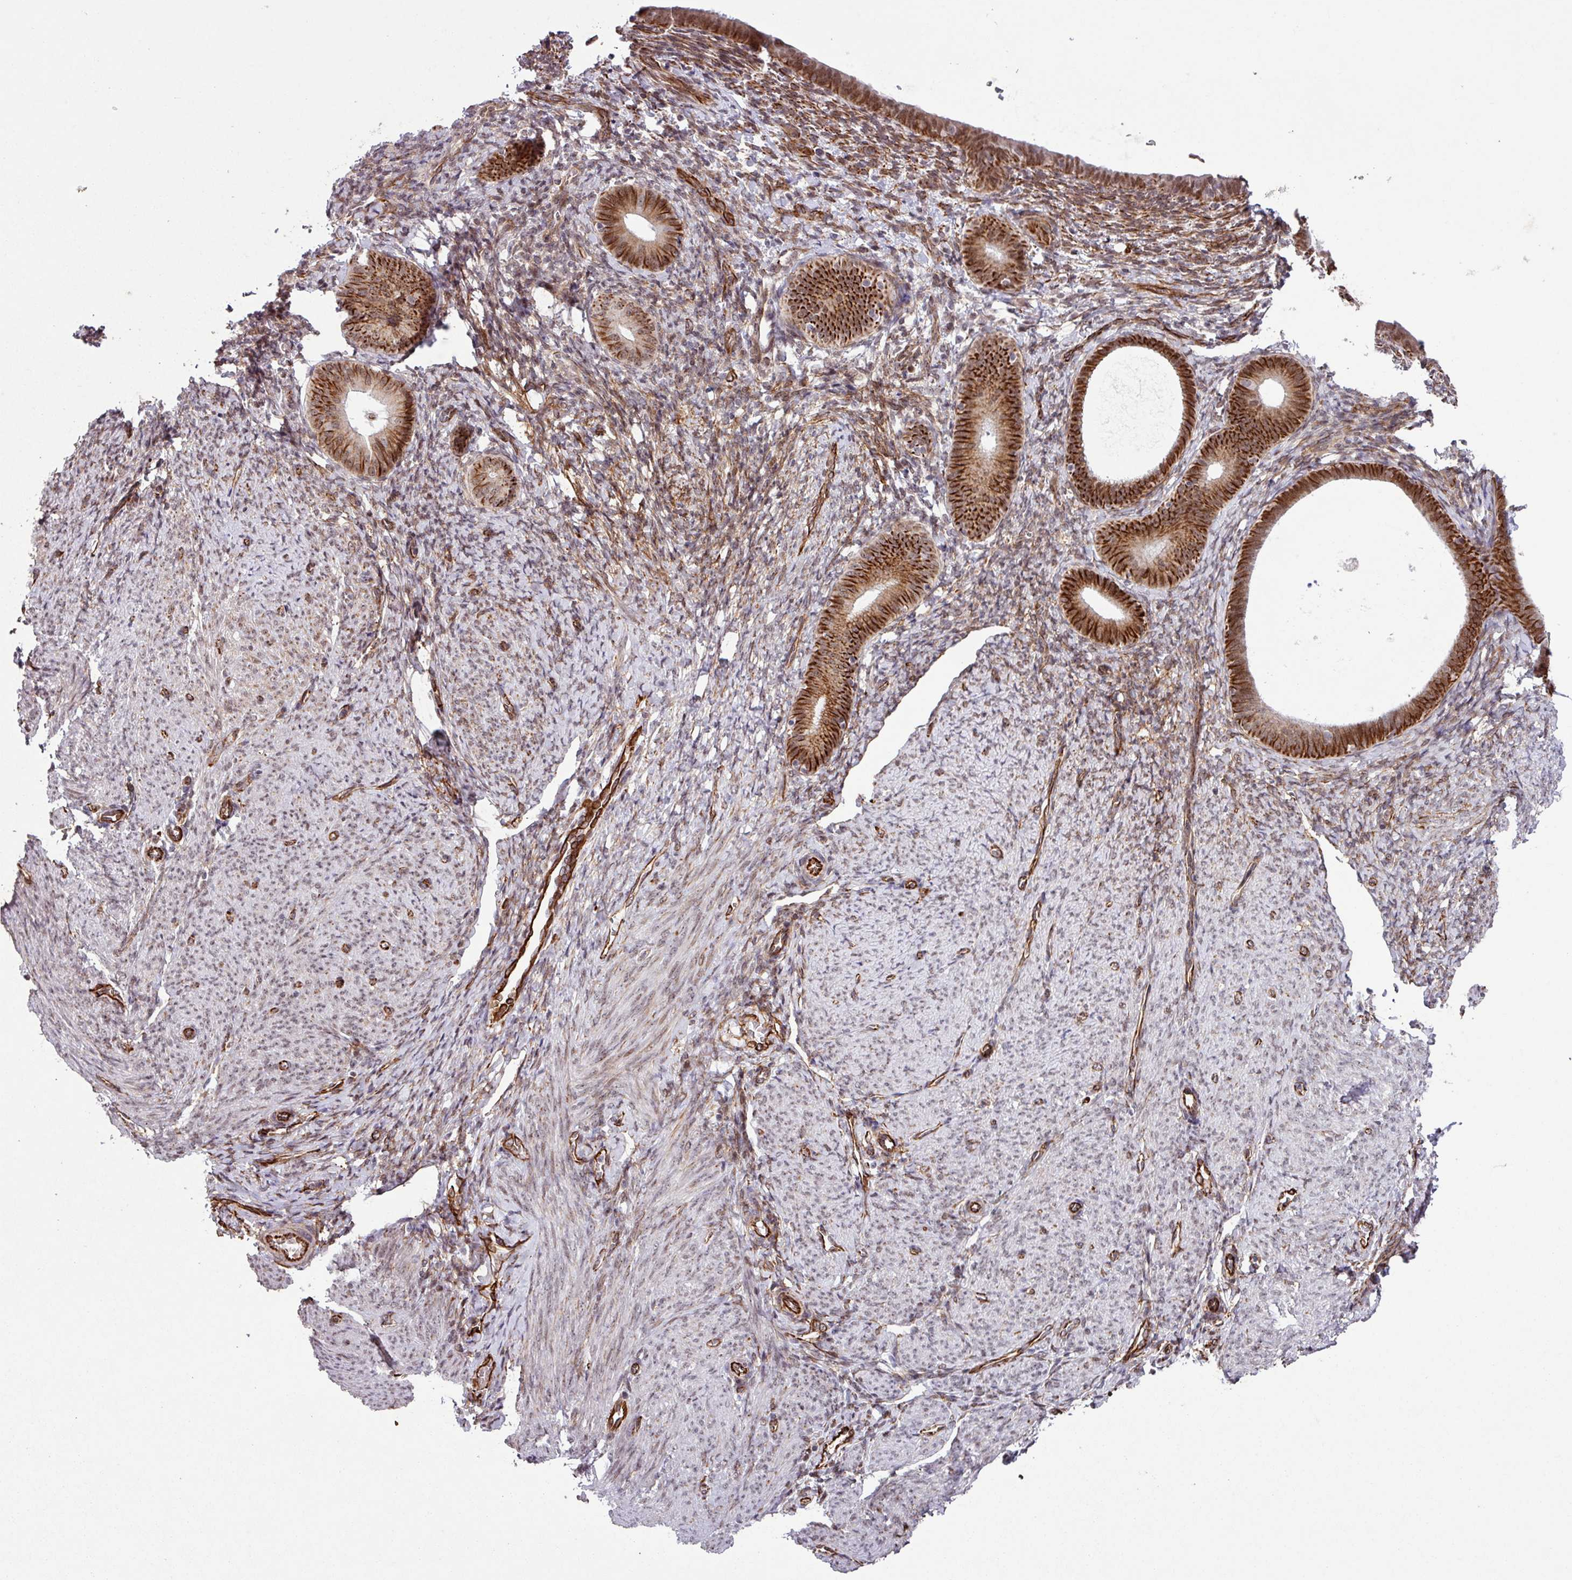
{"staining": {"intensity": "weak", "quantity": "<25%", "location": "cytoplasmic/membranous"}, "tissue": "endometrium", "cell_type": "Cells in endometrial stroma", "image_type": "normal", "snomed": [{"axis": "morphology", "description": "Normal tissue, NOS"}, {"axis": "topography", "description": "Endometrium"}], "caption": "There is no significant positivity in cells in endometrial stroma of endometrium. The staining was performed using DAB (3,3'-diaminobenzidine) to visualize the protein expression in brown, while the nuclei were stained in blue with hematoxylin (Magnification: 20x).", "gene": "CHD3", "patient": {"sex": "female", "age": 65}}